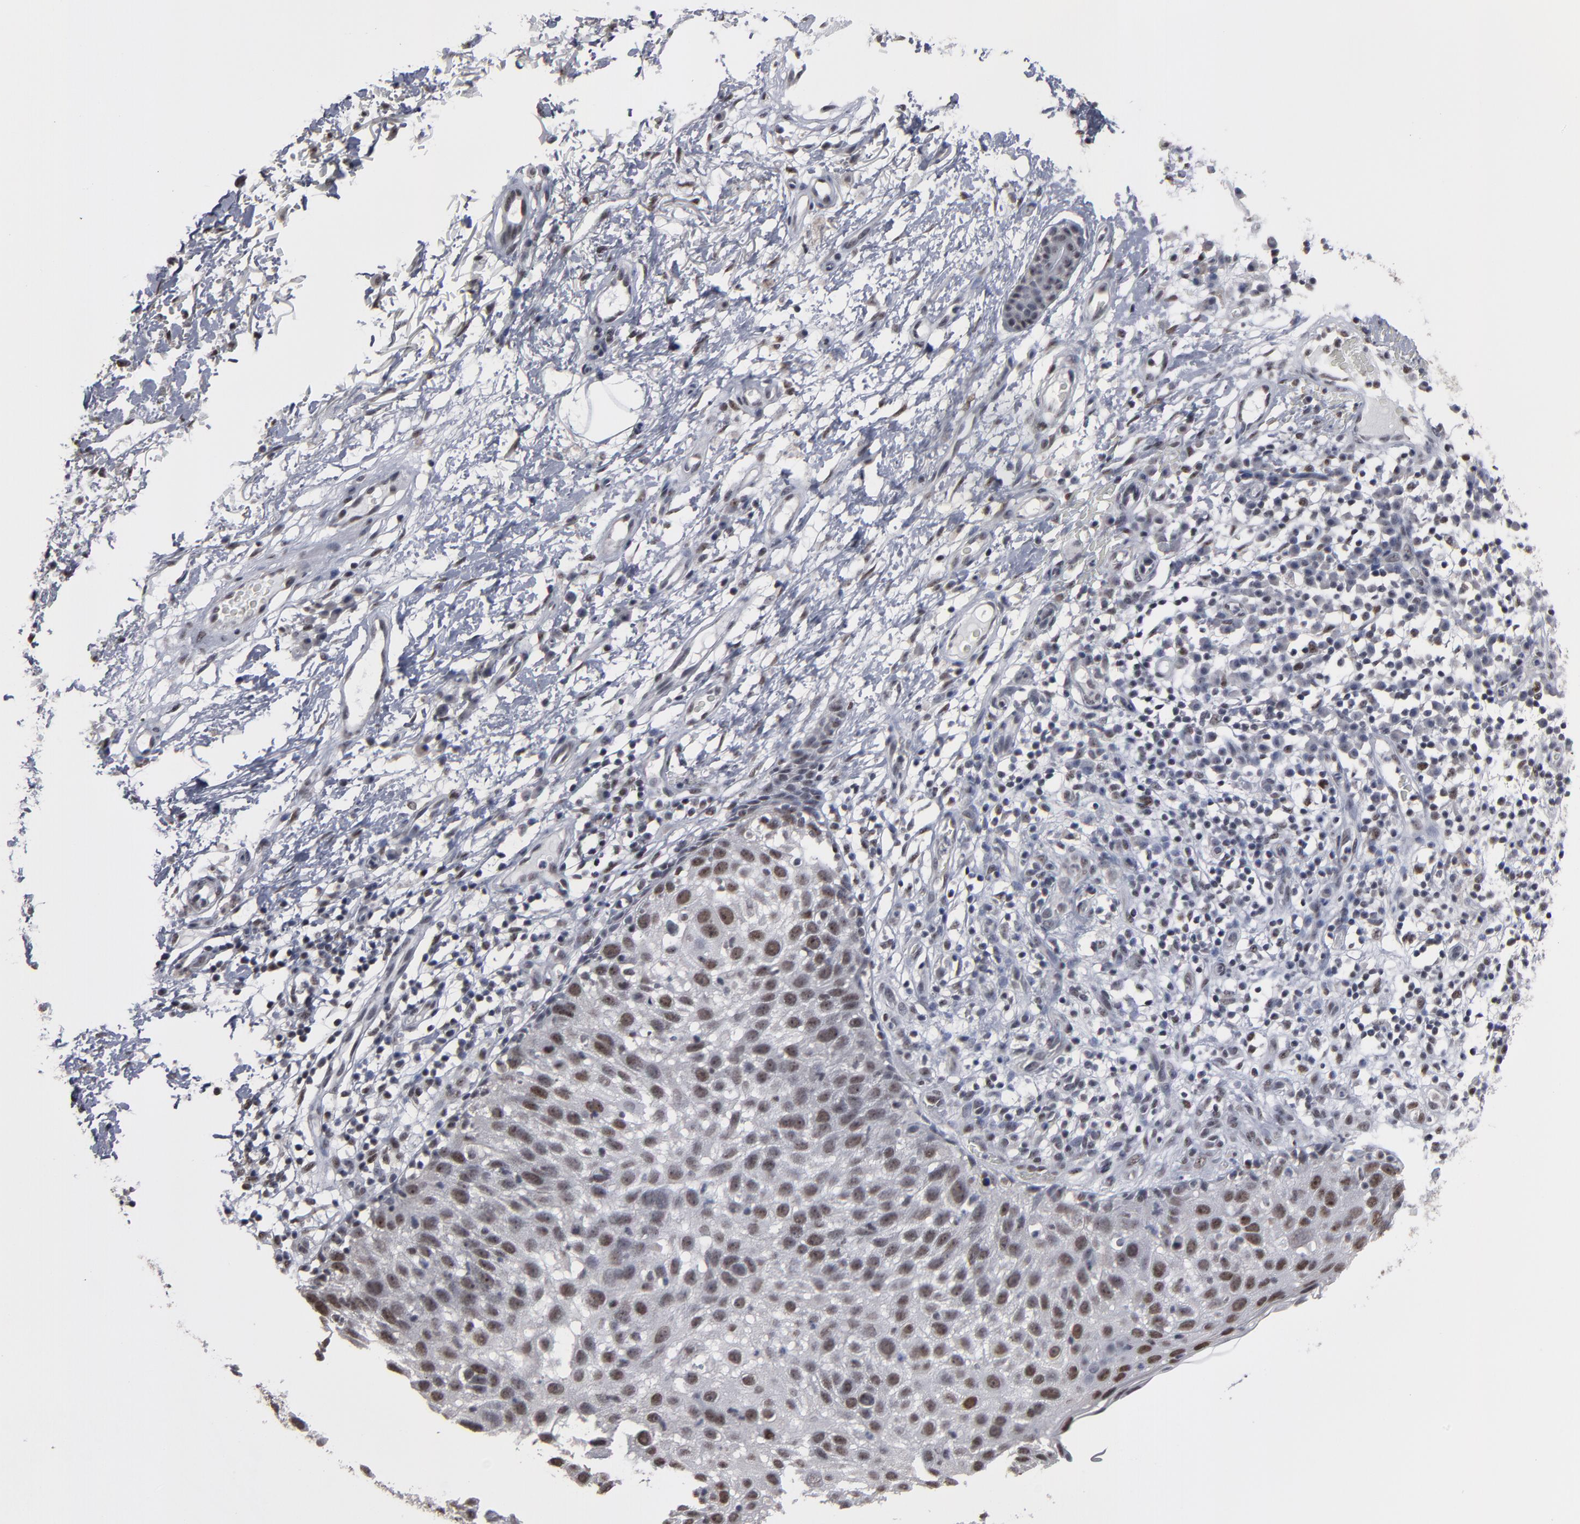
{"staining": {"intensity": "moderate", "quantity": "25%-75%", "location": "nuclear"}, "tissue": "skin cancer", "cell_type": "Tumor cells", "image_type": "cancer", "snomed": [{"axis": "morphology", "description": "Squamous cell carcinoma, NOS"}, {"axis": "topography", "description": "Skin"}], "caption": "Protein expression analysis of human skin squamous cell carcinoma reveals moderate nuclear staining in approximately 25%-75% of tumor cells.", "gene": "SSRP1", "patient": {"sex": "male", "age": 87}}